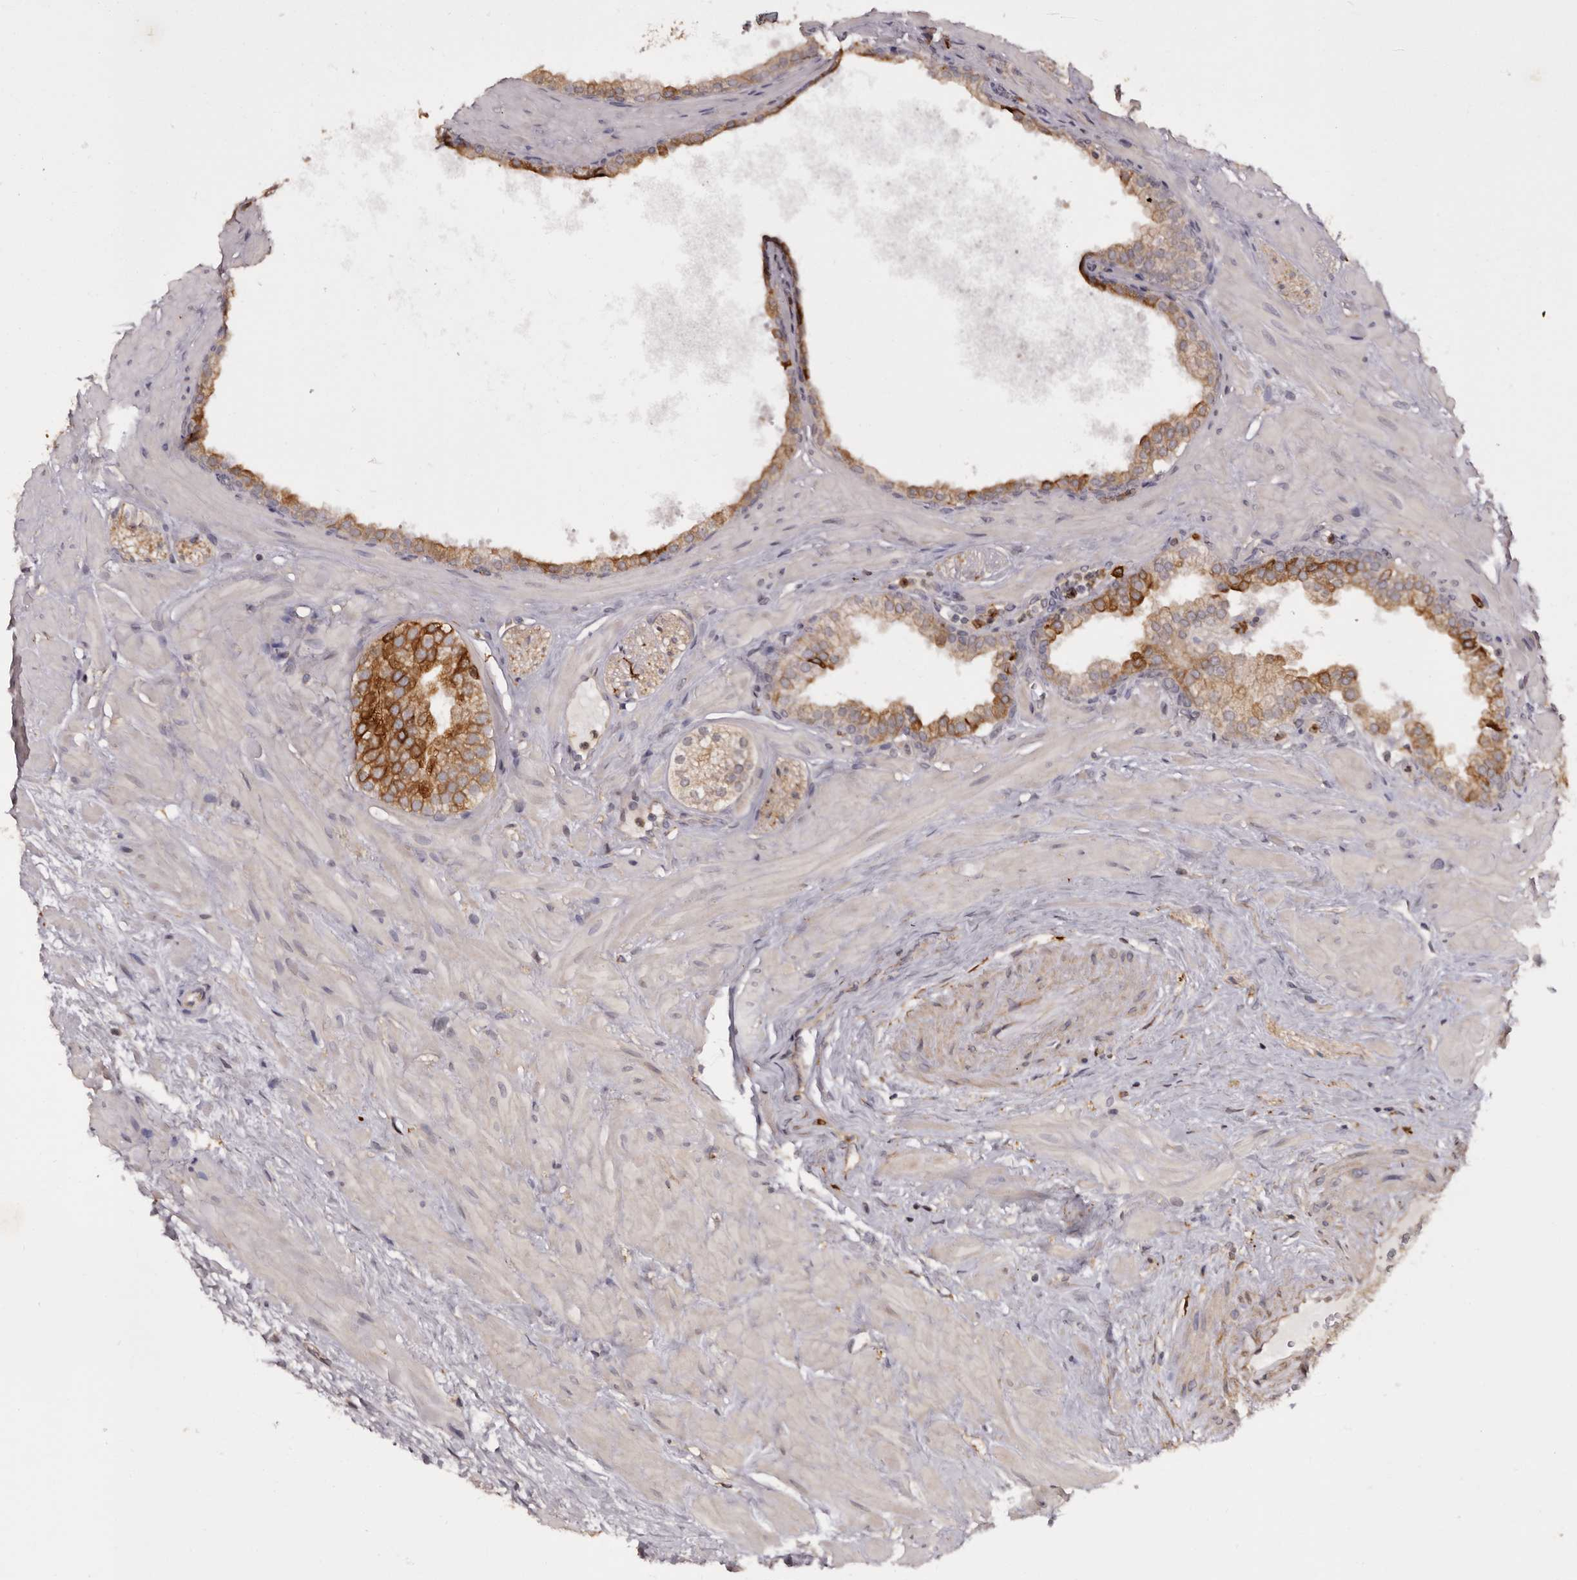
{"staining": {"intensity": "strong", "quantity": "25%-75%", "location": "cytoplasmic/membranous"}, "tissue": "prostate", "cell_type": "Glandular cells", "image_type": "normal", "snomed": [{"axis": "morphology", "description": "Normal tissue, NOS"}, {"axis": "morphology", "description": "Urothelial carcinoma, Low grade"}, {"axis": "topography", "description": "Urinary bladder"}, {"axis": "topography", "description": "Prostate"}], "caption": "IHC micrograph of benign prostate: human prostate stained using immunohistochemistry exhibits high levels of strong protein expression localized specifically in the cytoplasmic/membranous of glandular cells, appearing as a cytoplasmic/membranous brown color.", "gene": "TNNI1", "patient": {"sex": "male", "age": 60}}